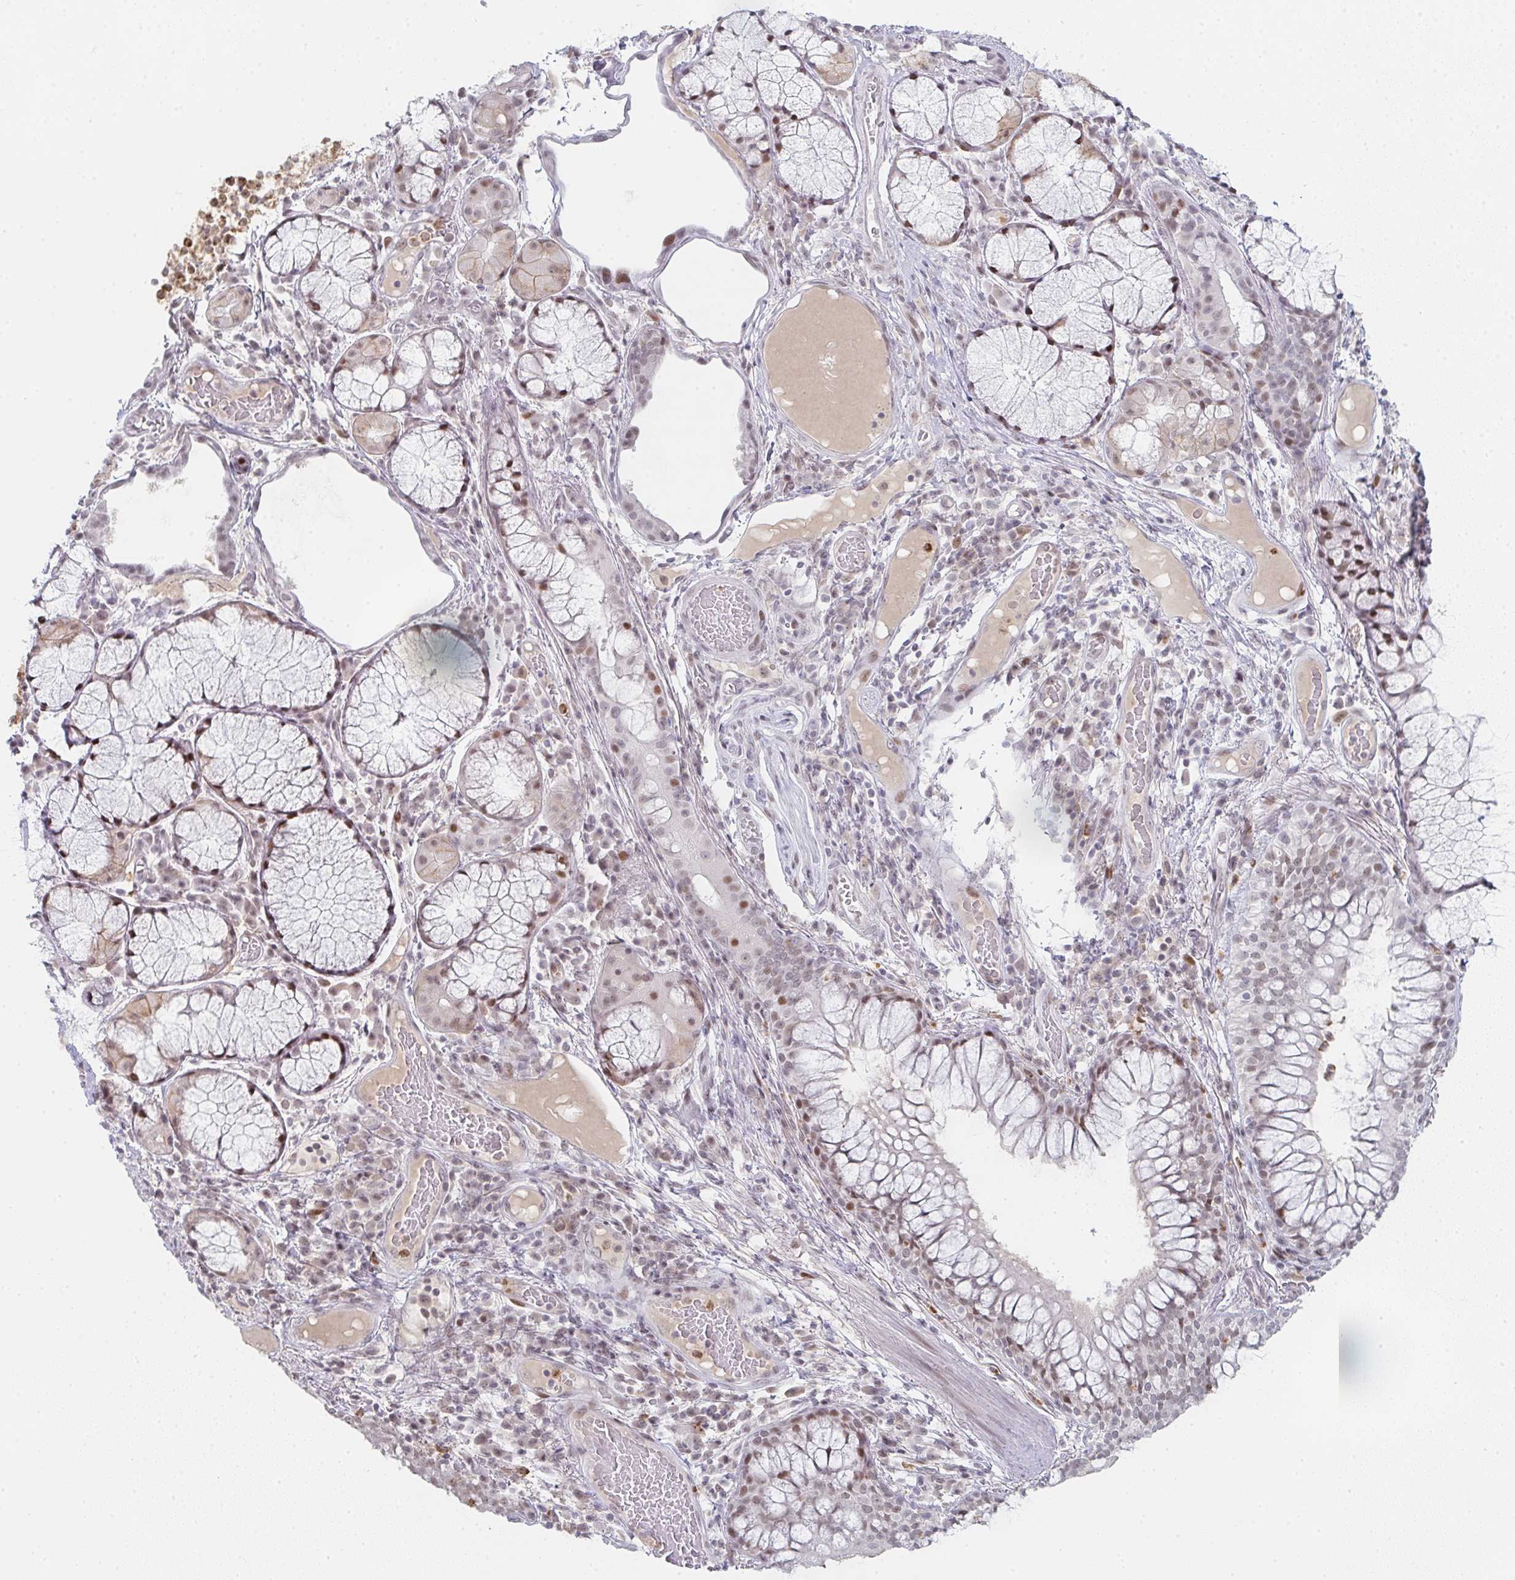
{"staining": {"intensity": "moderate", "quantity": "<25%", "location": "nuclear"}, "tissue": "bronchus", "cell_type": "Respiratory epithelial cells", "image_type": "normal", "snomed": [{"axis": "morphology", "description": "Normal tissue, NOS"}, {"axis": "topography", "description": "Cartilage tissue"}, {"axis": "topography", "description": "Bronchus"}], "caption": "This is a photomicrograph of immunohistochemistry staining of normal bronchus, which shows moderate staining in the nuclear of respiratory epithelial cells.", "gene": "LIN54", "patient": {"sex": "male", "age": 56}}